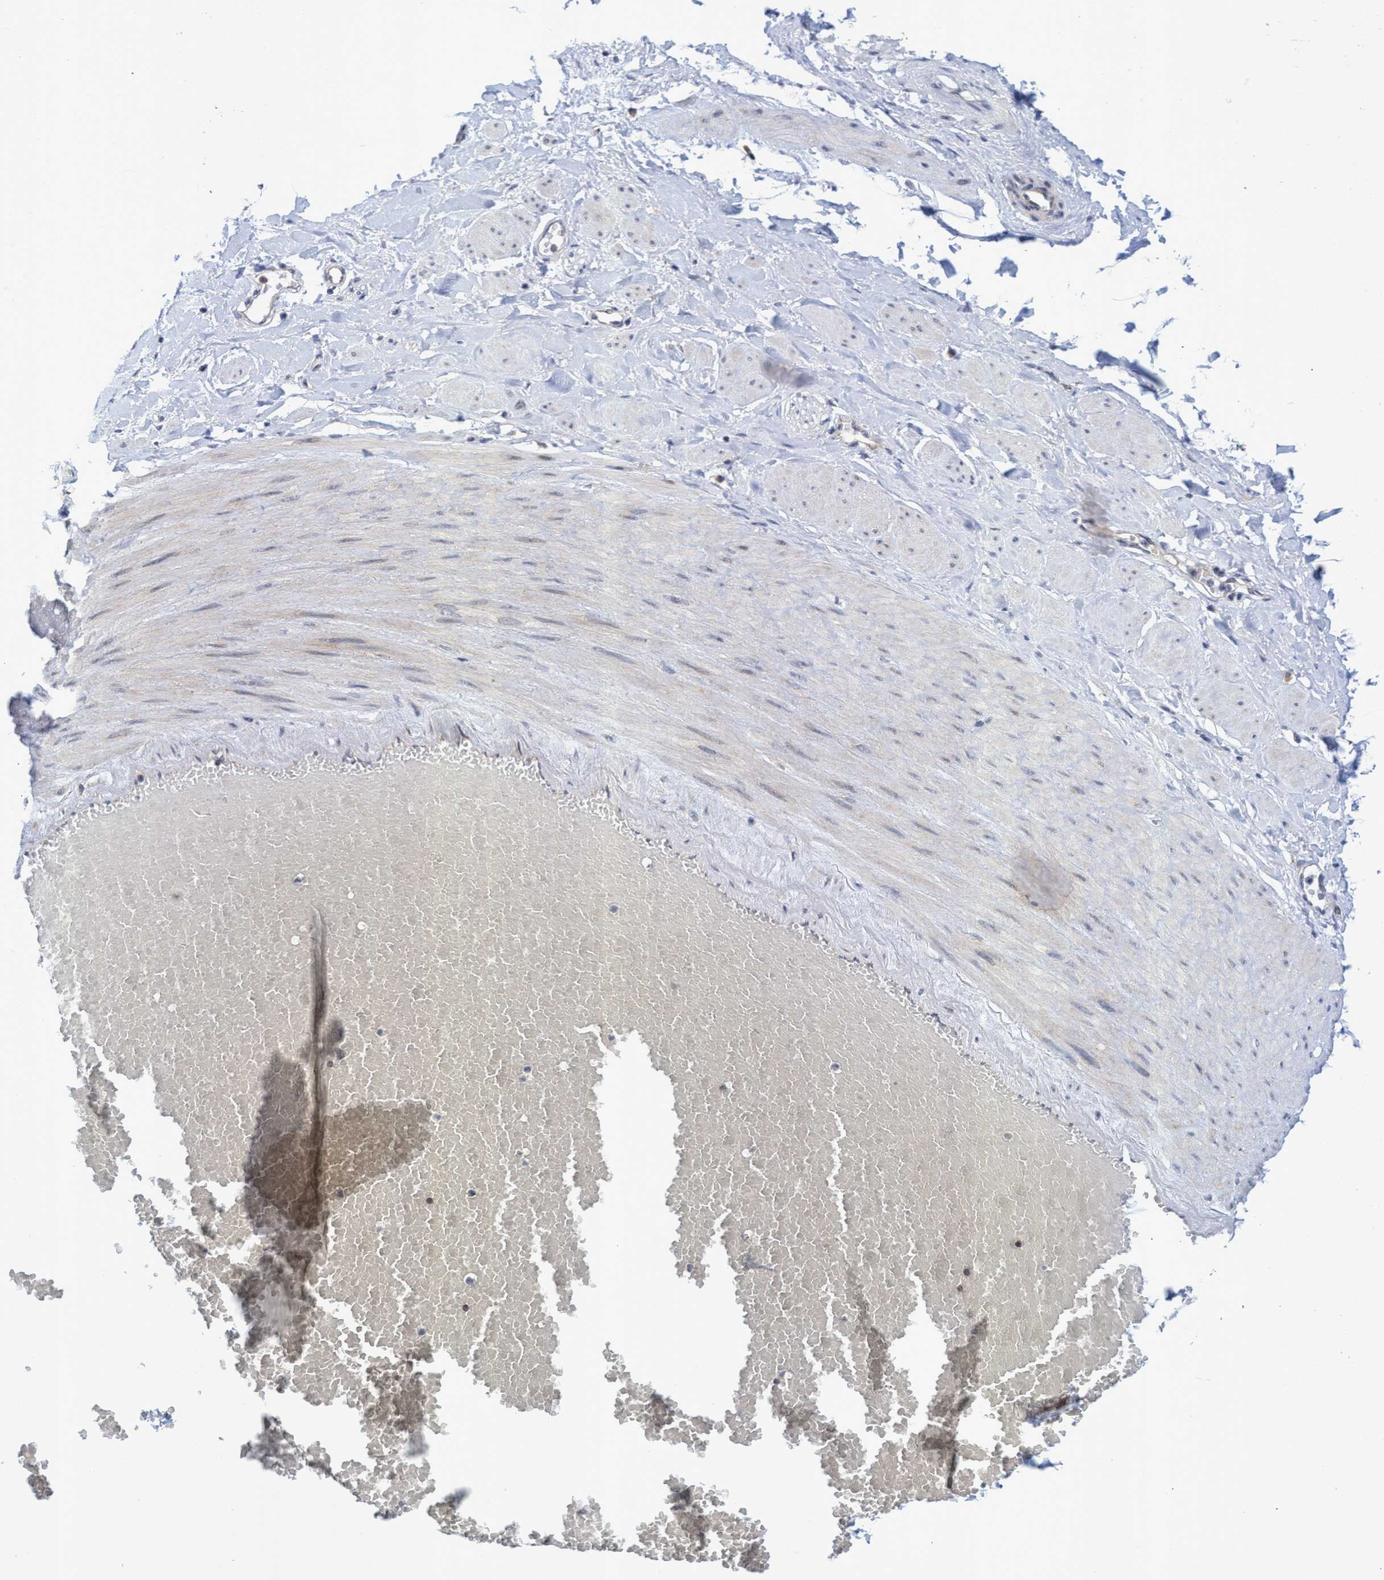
{"staining": {"intensity": "negative", "quantity": "none", "location": "none"}, "tissue": "adipose tissue", "cell_type": "Adipocytes", "image_type": "normal", "snomed": [{"axis": "morphology", "description": "Normal tissue, NOS"}, {"axis": "topography", "description": "Soft tissue"}, {"axis": "topography", "description": "Vascular tissue"}], "caption": "Immunohistochemical staining of unremarkable human adipose tissue exhibits no significant staining in adipocytes. The staining is performed using DAB brown chromogen with nuclei counter-stained in using hematoxylin.", "gene": "NAT16", "patient": {"sex": "female", "age": 35}}